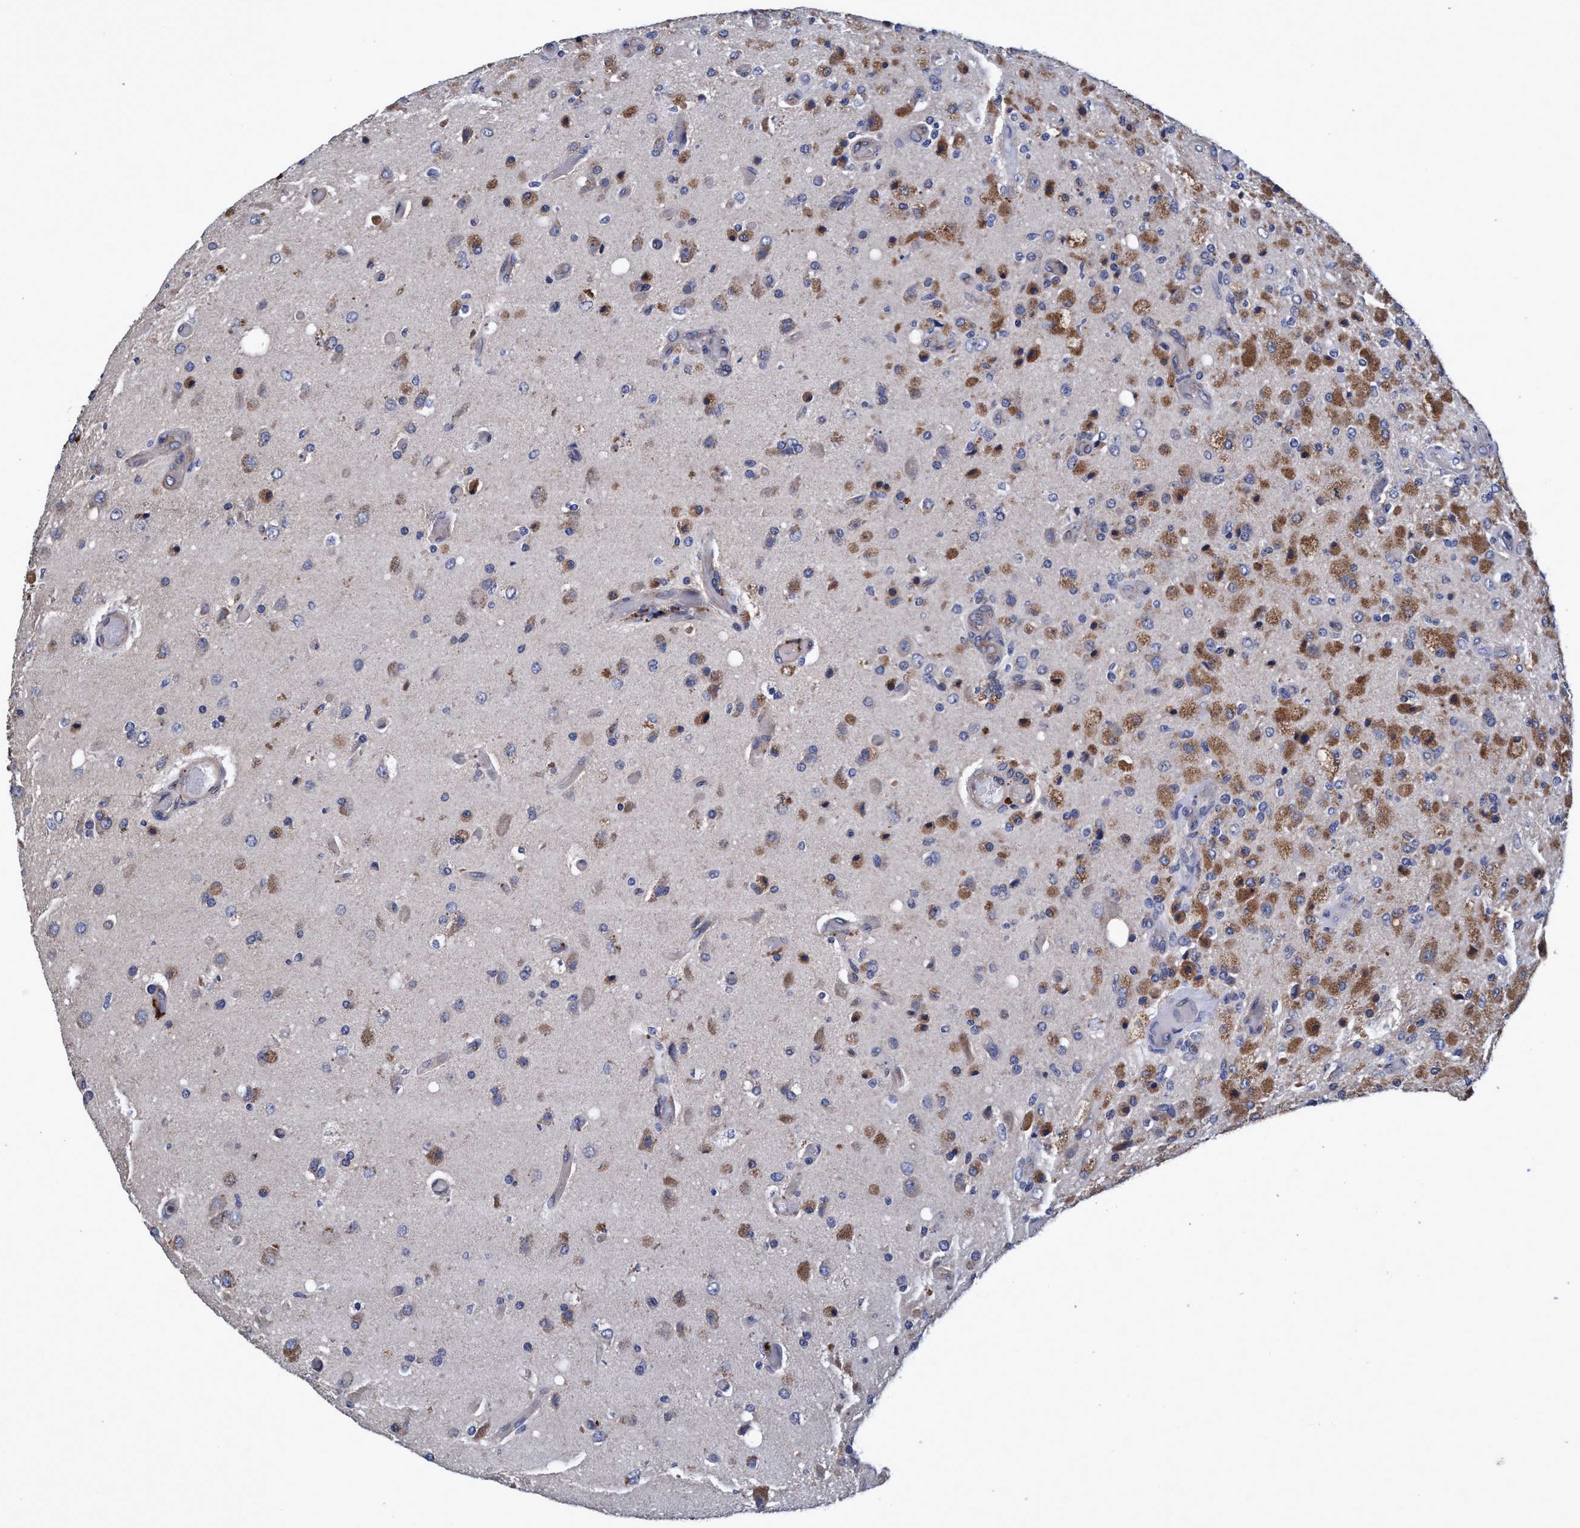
{"staining": {"intensity": "moderate", "quantity": "<25%", "location": "cytoplasmic/membranous"}, "tissue": "glioma", "cell_type": "Tumor cells", "image_type": "cancer", "snomed": [{"axis": "morphology", "description": "Normal tissue, NOS"}, {"axis": "morphology", "description": "Glioma, malignant, High grade"}, {"axis": "topography", "description": "Cerebral cortex"}], "caption": "This histopathology image exhibits immunohistochemistry staining of glioma, with low moderate cytoplasmic/membranous expression in about <25% of tumor cells.", "gene": "CALCOCO2", "patient": {"sex": "male", "age": 77}}